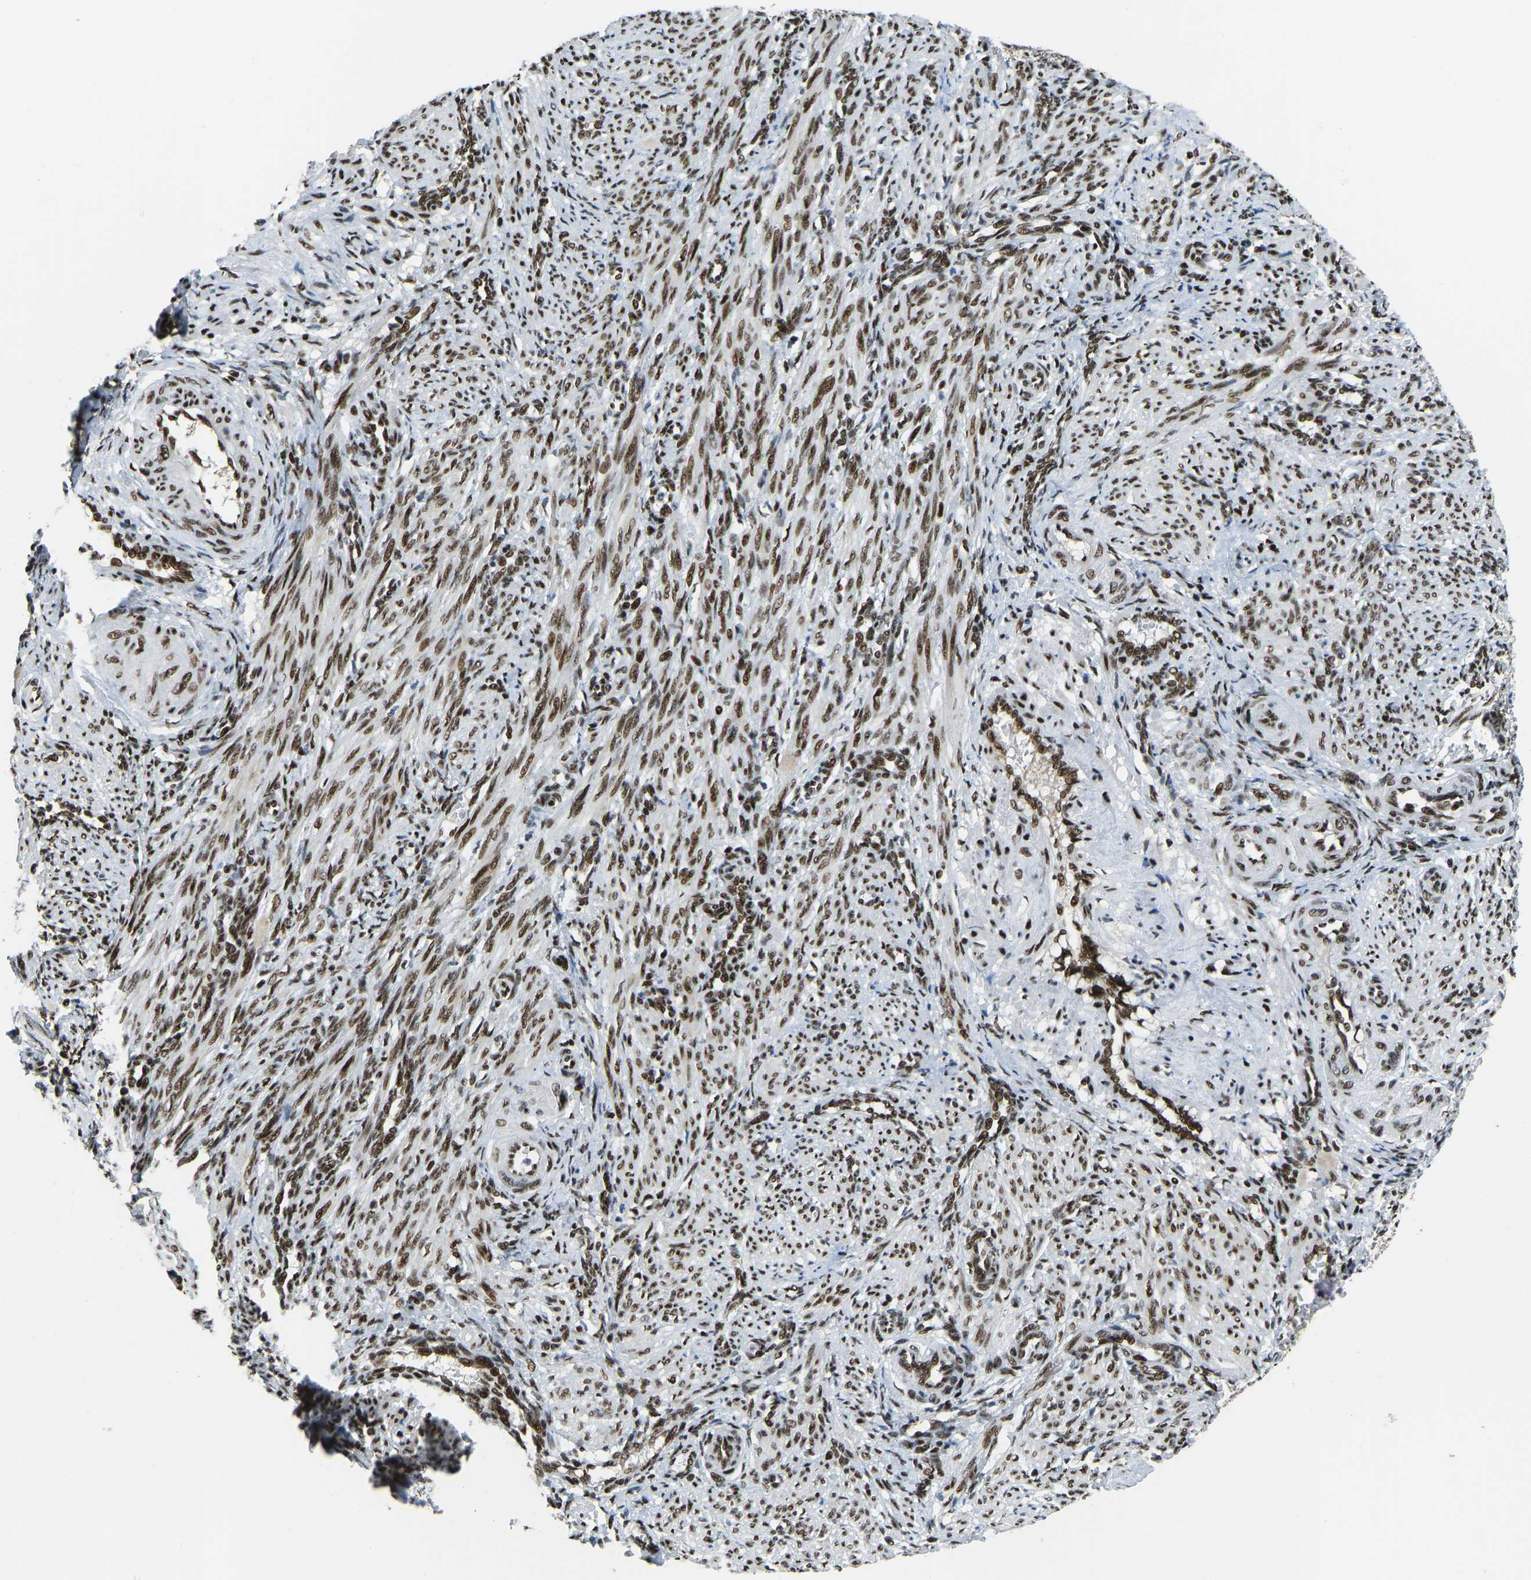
{"staining": {"intensity": "strong", "quantity": ">75%", "location": "nuclear"}, "tissue": "smooth muscle", "cell_type": "Smooth muscle cells", "image_type": "normal", "snomed": [{"axis": "morphology", "description": "Normal tissue, NOS"}, {"axis": "topography", "description": "Endometrium"}], "caption": "An immunohistochemistry (IHC) histopathology image of benign tissue is shown. Protein staining in brown shows strong nuclear positivity in smooth muscle within smooth muscle cells.", "gene": "FOXK1", "patient": {"sex": "female", "age": 33}}